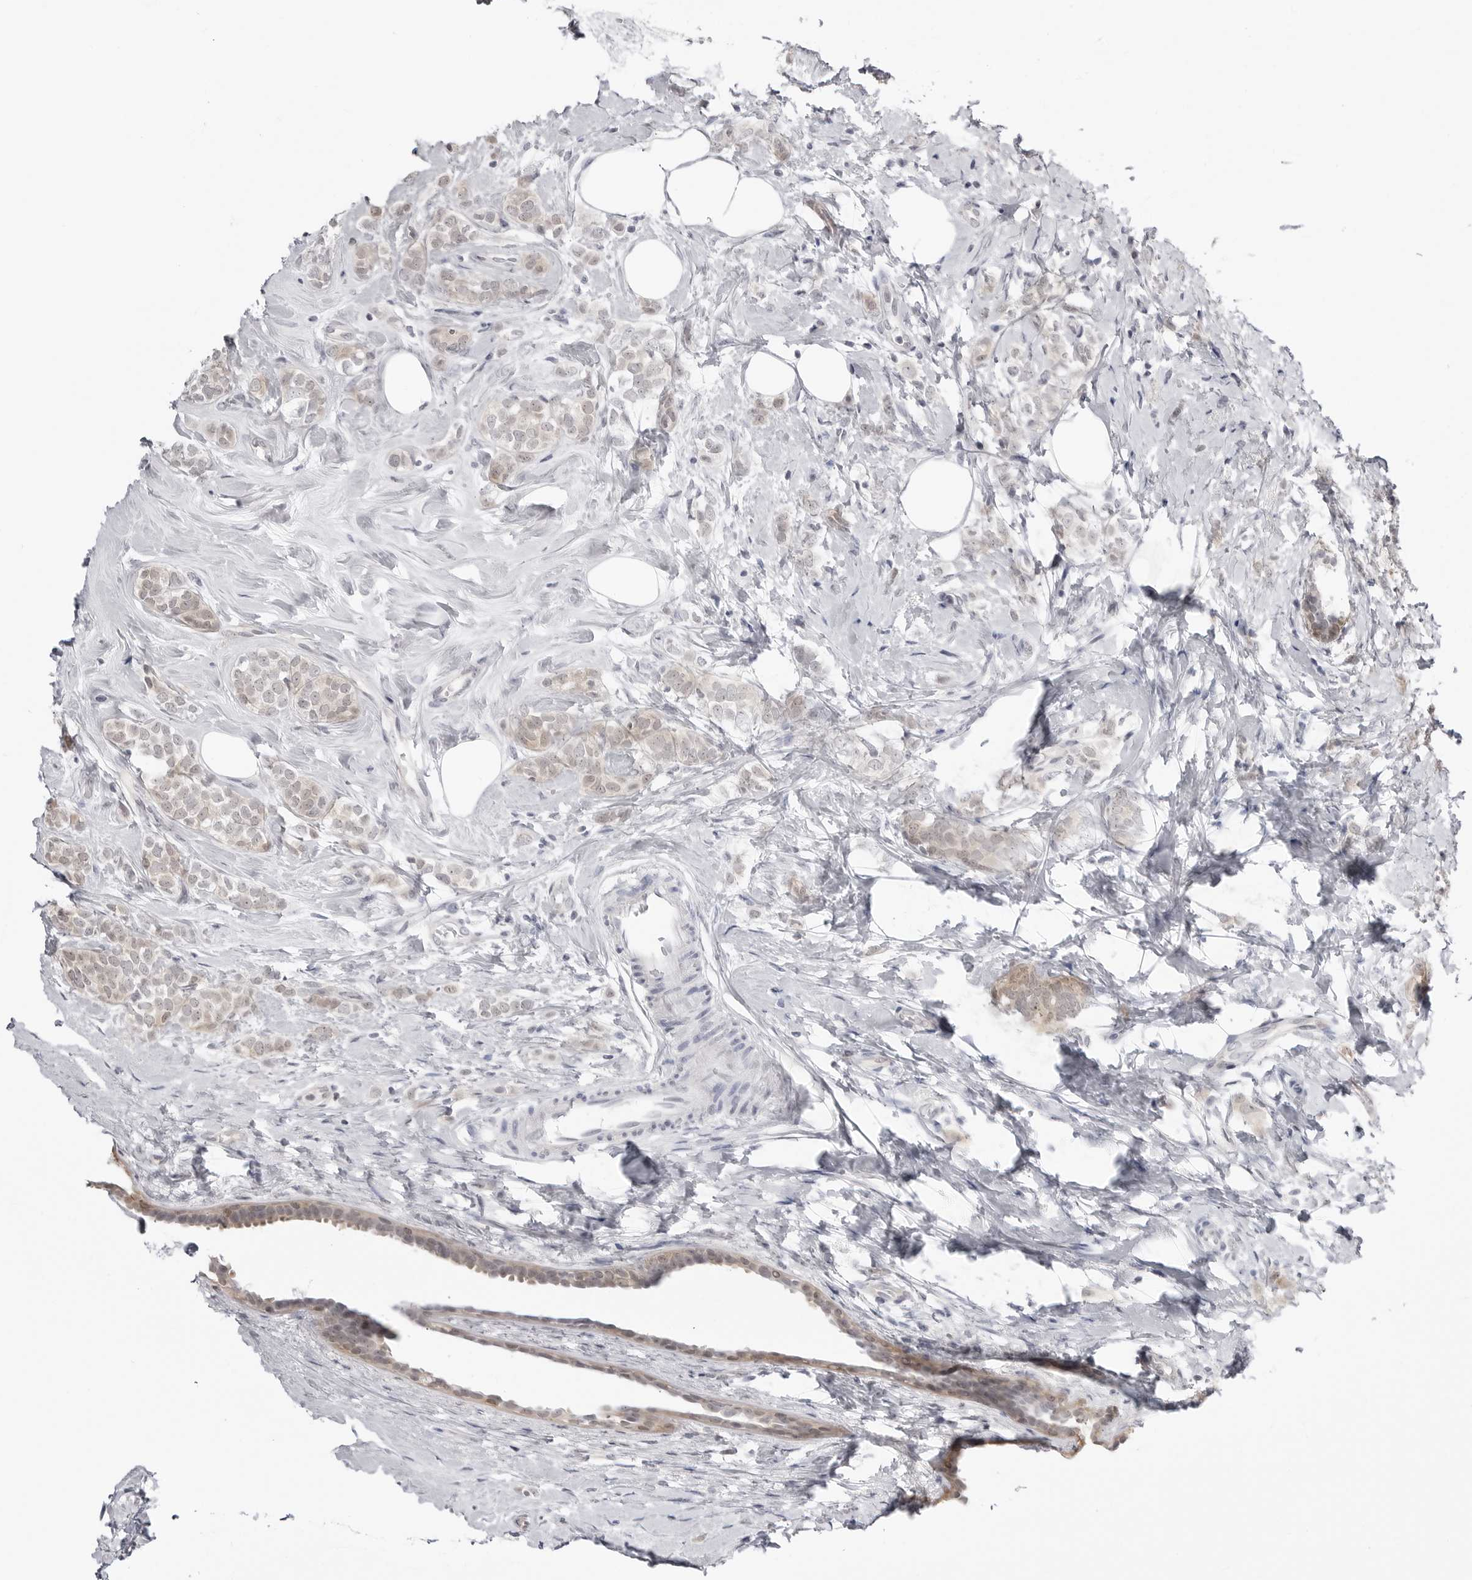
{"staining": {"intensity": "weak", "quantity": "25%-75%", "location": "cytoplasmic/membranous"}, "tissue": "breast cancer", "cell_type": "Tumor cells", "image_type": "cancer", "snomed": [{"axis": "morphology", "description": "Lobular carcinoma"}, {"axis": "topography", "description": "Breast"}], "caption": "Immunohistochemical staining of human breast cancer (lobular carcinoma) reveals low levels of weak cytoplasmic/membranous protein expression in about 25%-75% of tumor cells.", "gene": "YWHAG", "patient": {"sex": "female", "age": 47}}